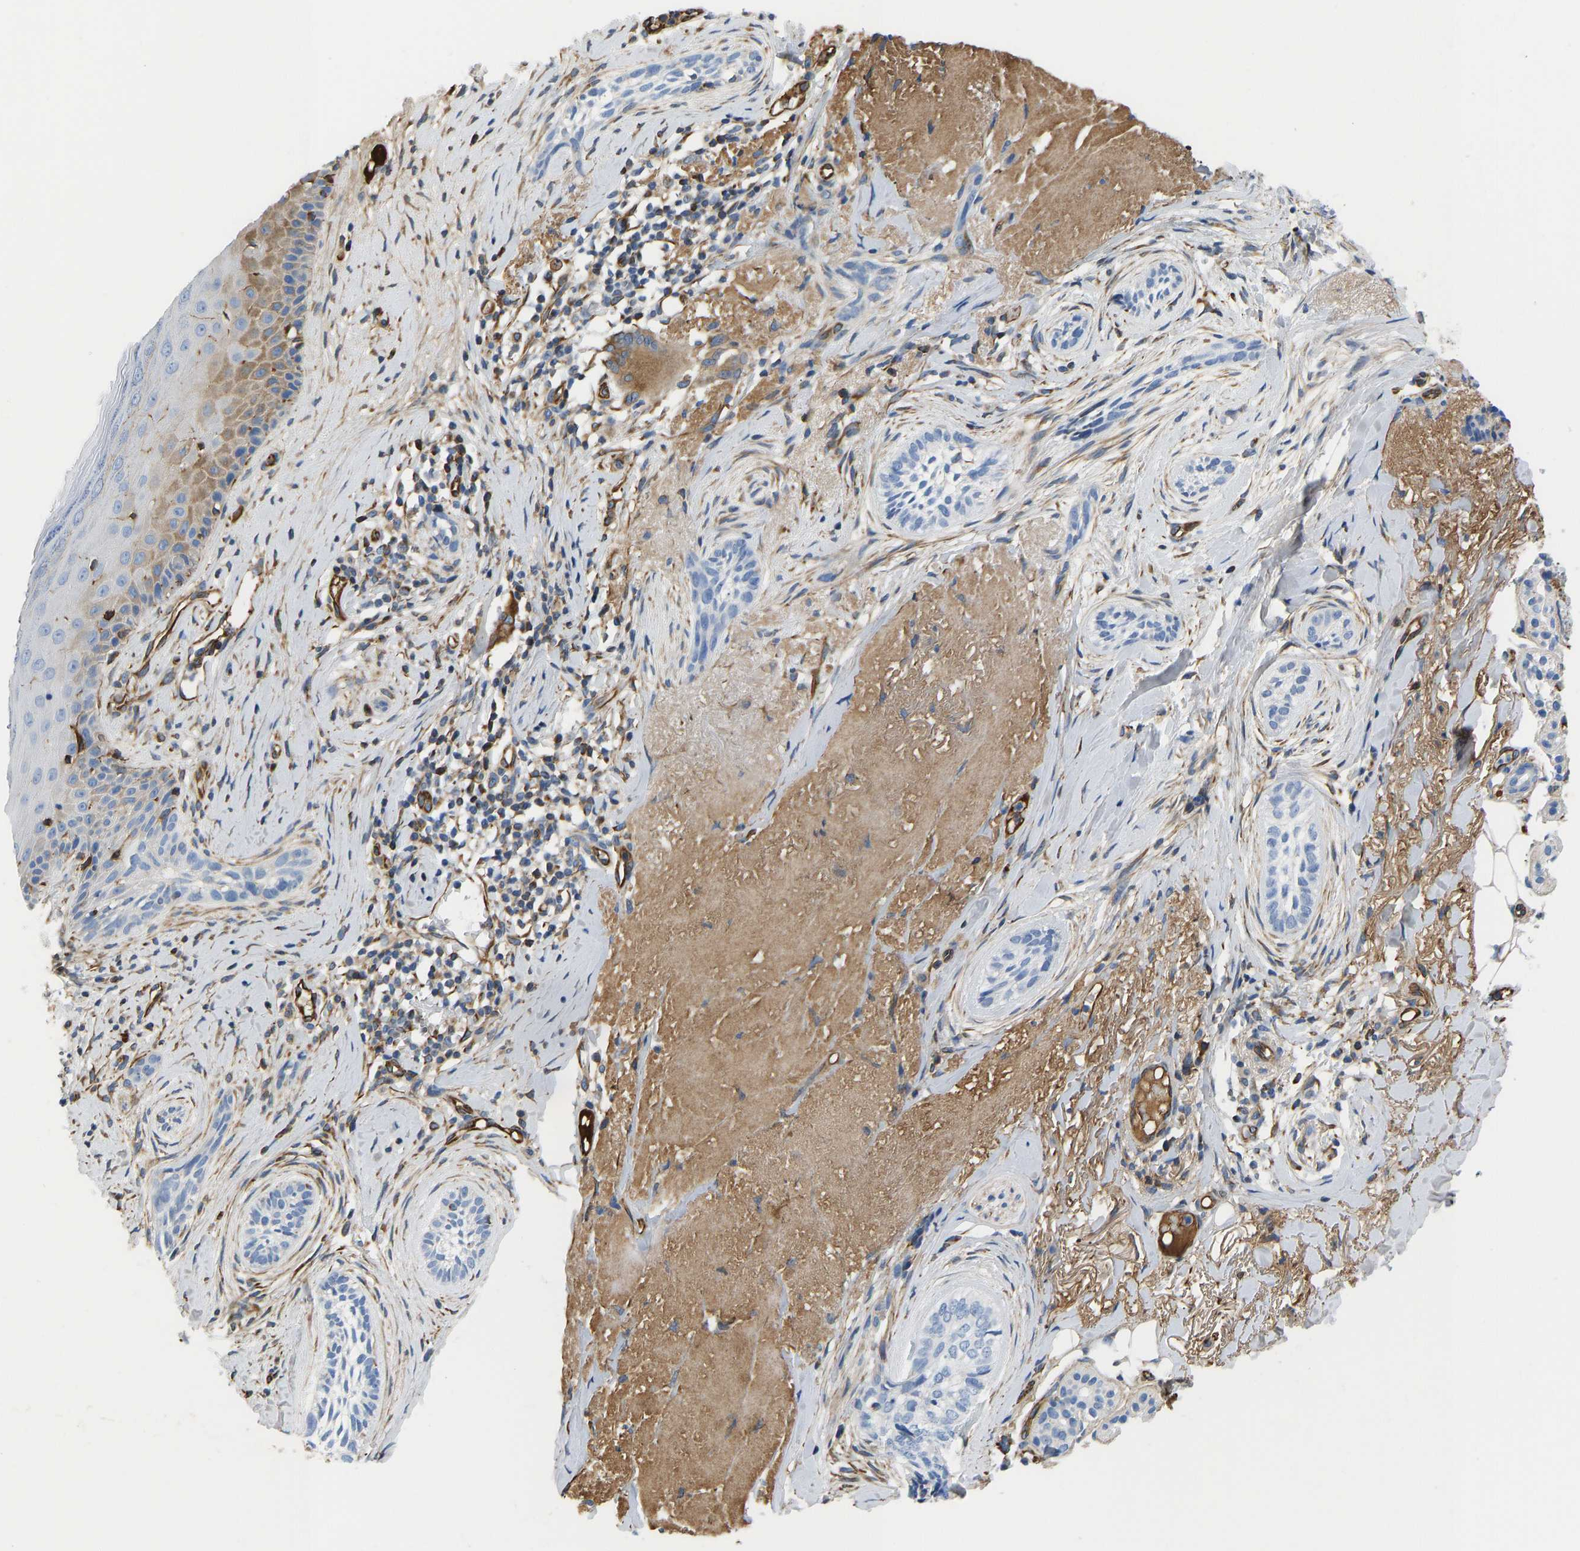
{"staining": {"intensity": "negative", "quantity": "none", "location": "none"}, "tissue": "skin cancer", "cell_type": "Tumor cells", "image_type": "cancer", "snomed": [{"axis": "morphology", "description": "Basal cell carcinoma"}, {"axis": "topography", "description": "Skin"}], "caption": "There is no significant positivity in tumor cells of skin cancer. (DAB (3,3'-diaminobenzidine) immunohistochemistry (IHC) with hematoxylin counter stain).", "gene": "HSPG2", "patient": {"sex": "female", "age": 88}}